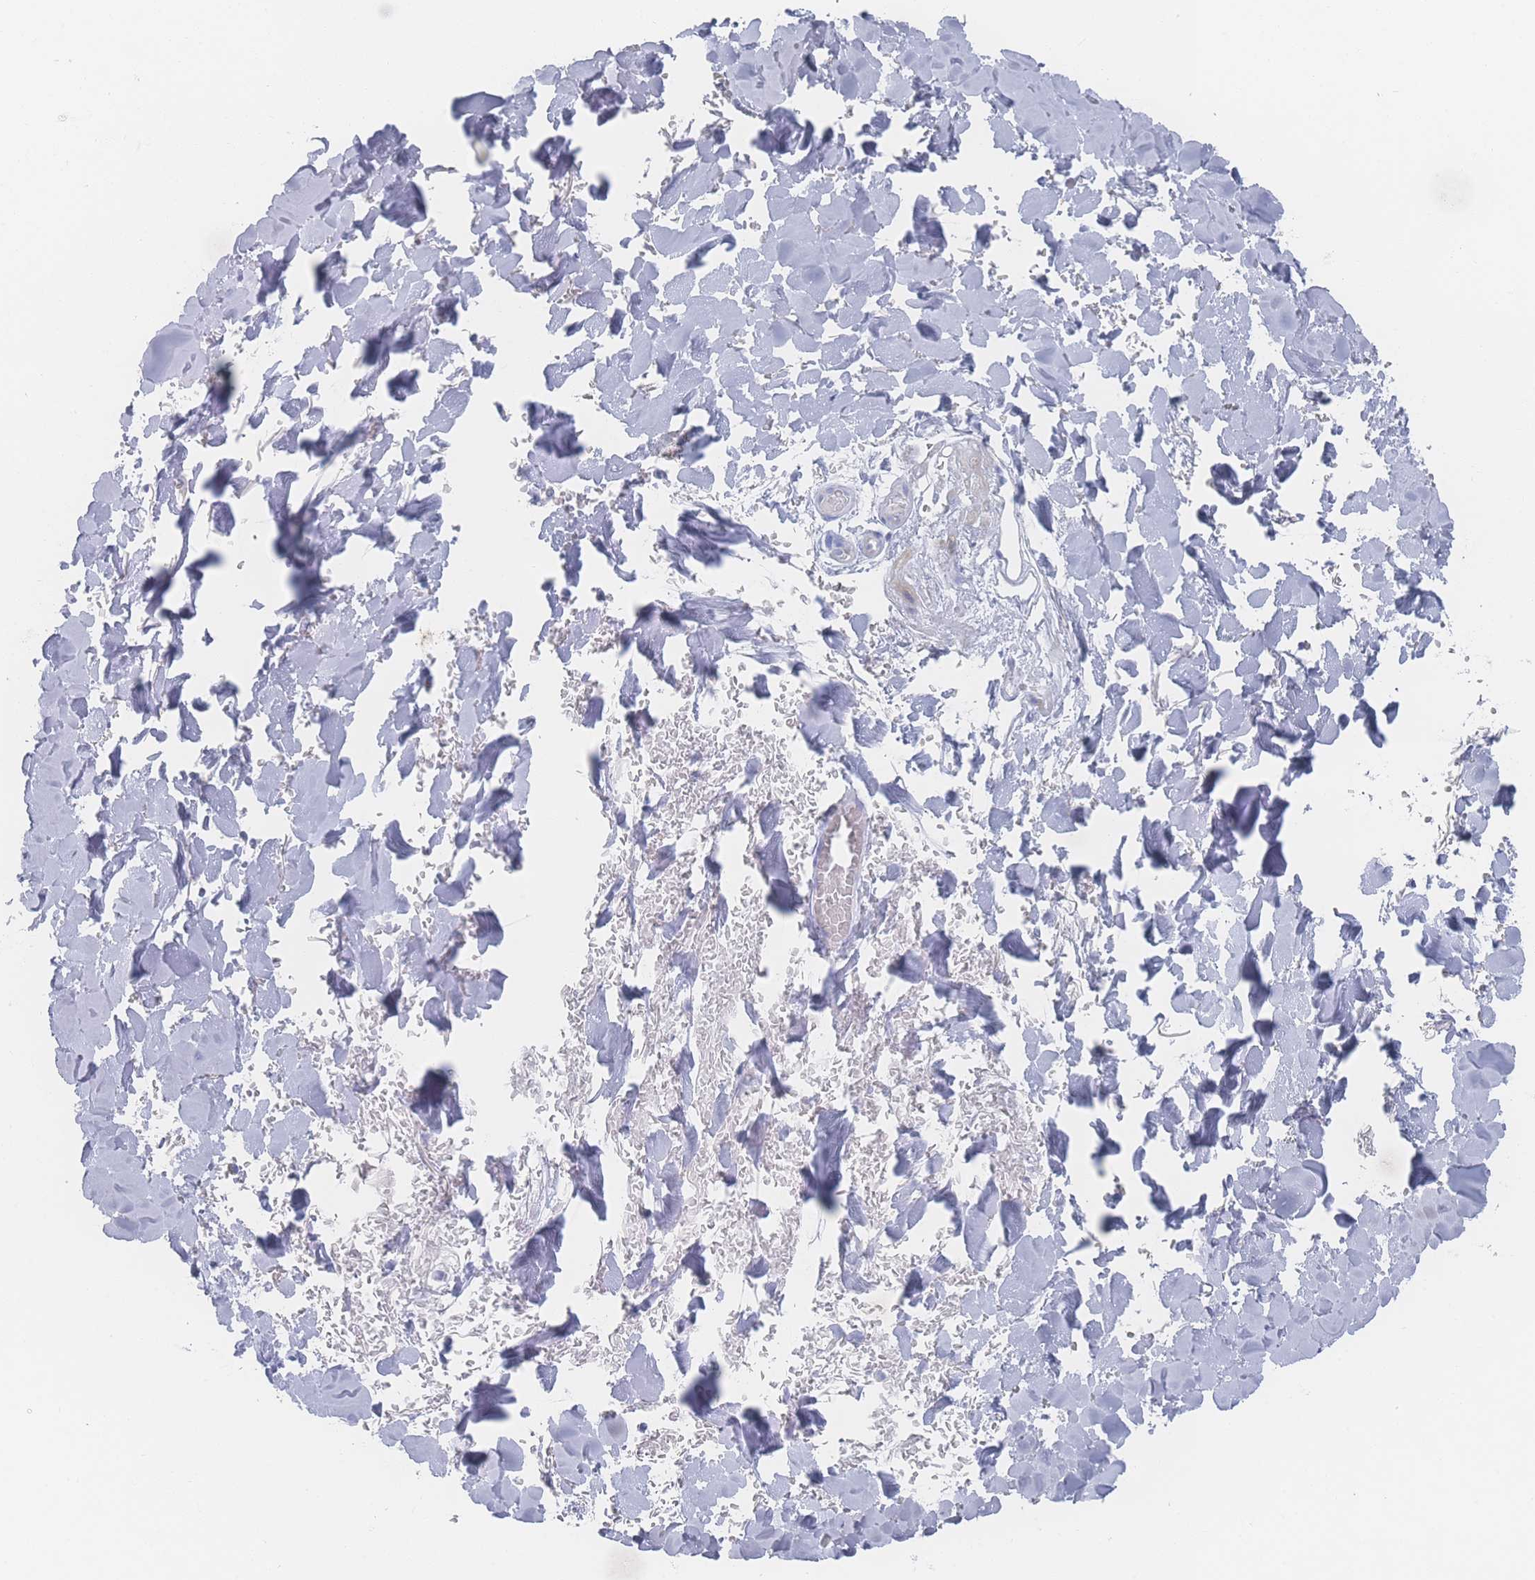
{"staining": {"intensity": "negative", "quantity": "none", "location": "none"}, "tissue": "adipose tissue", "cell_type": "Adipocytes", "image_type": "normal", "snomed": [{"axis": "morphology", "description": "Normal tissue, NOS"}, {"axis": "topography", "description": "Salivary gland"}, {"axis": "topography", "description": "Peripheral nerve tissue"}], "caption": "DAB immunohistochemical staining of unremarkable adipose tissue shows no significant staining in adipocytes. (Immunohistochemistry, brightfield microscopy, high magnification).", "gene": "SNPH", "patient": {"sex": "male", "age": 38}}